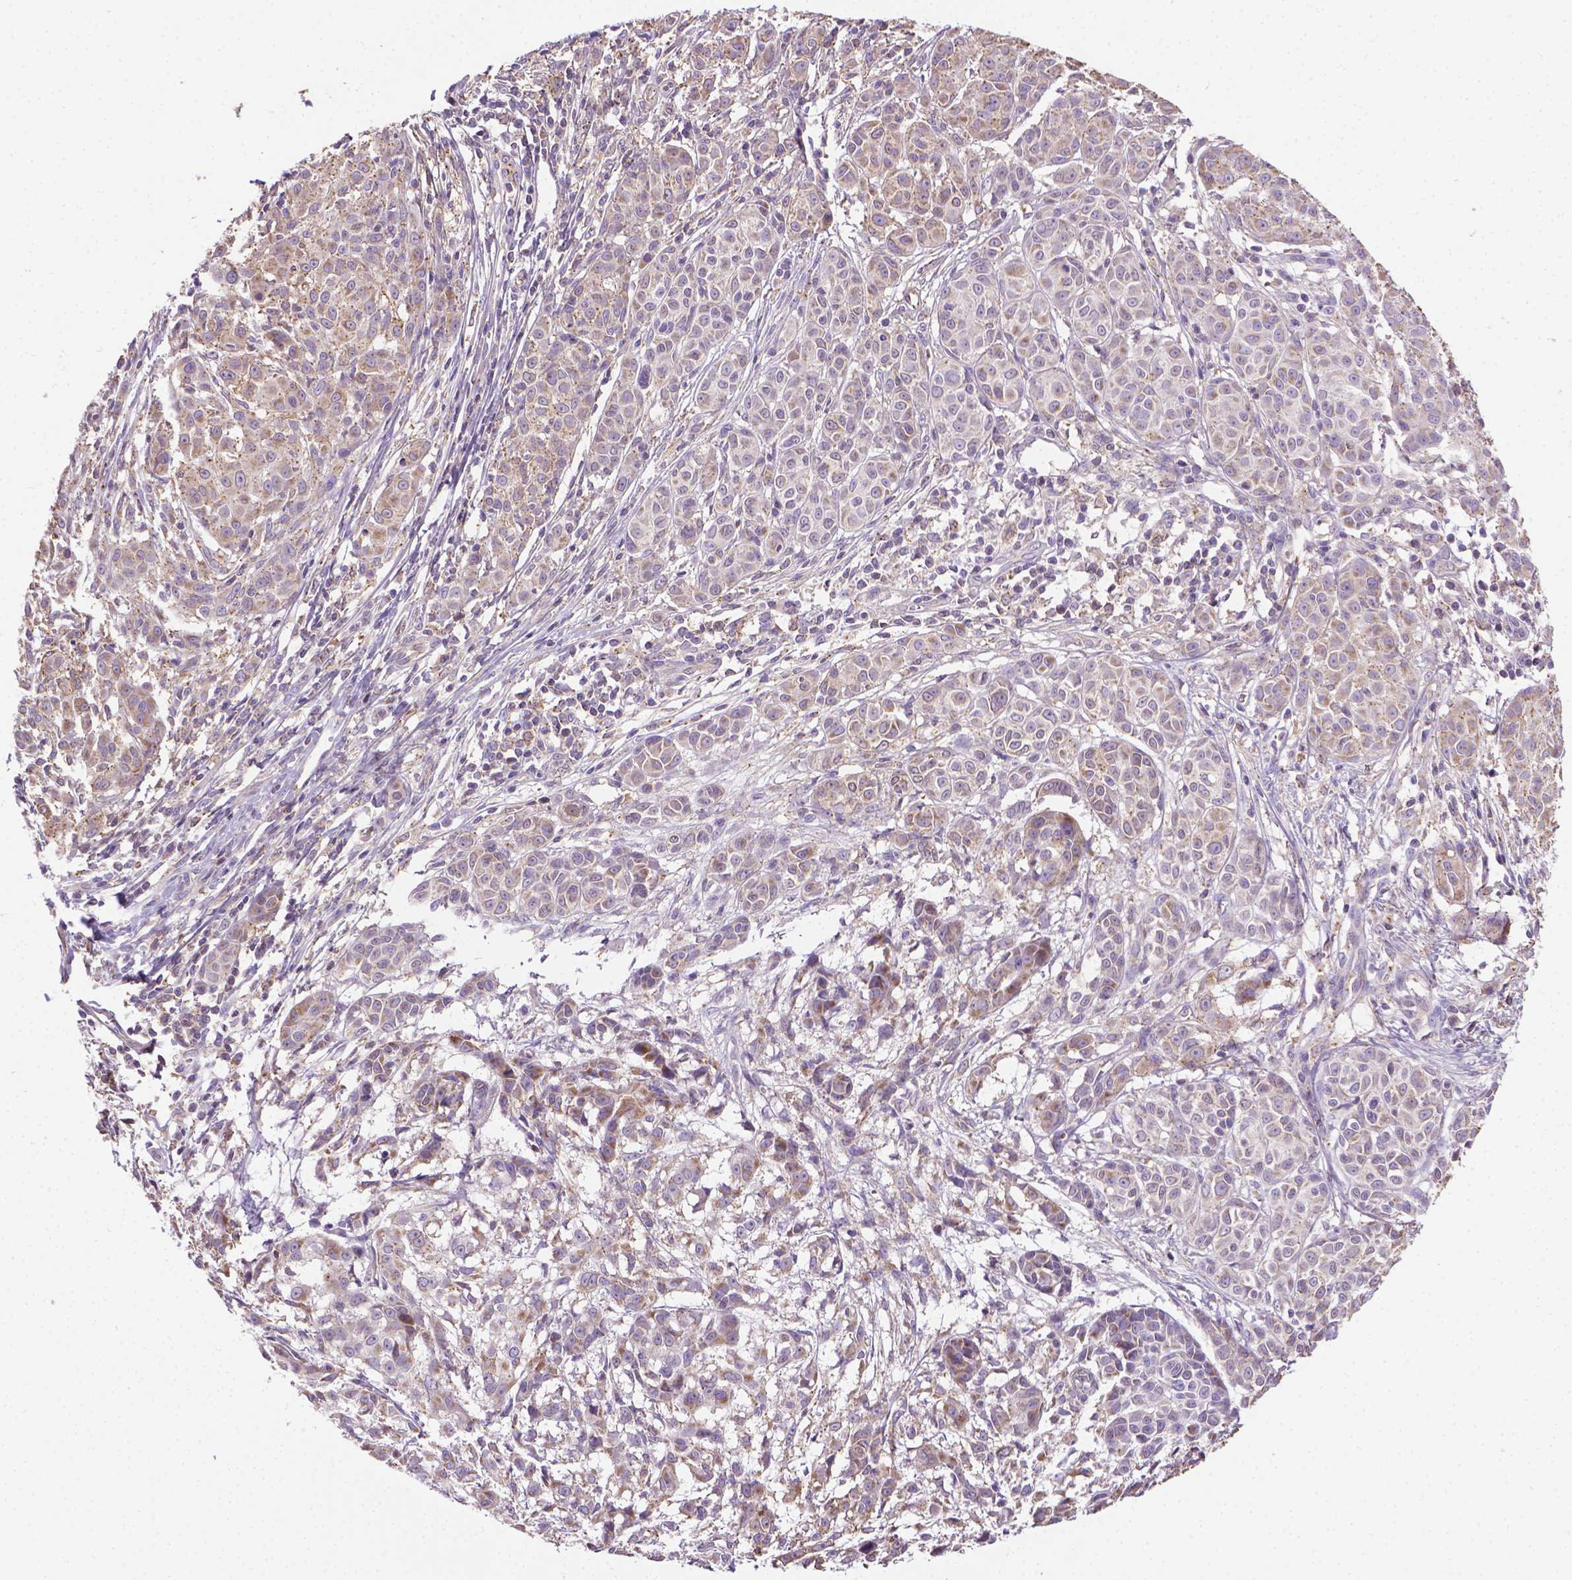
{"staining": {"intensity": "weak", "quantity": "25%-75%", "location": "cytoplasmic/membranous"}, "tissue": "melanoma", "cell_type": "Tumor cells", "image_type": "cancer", "snomed": [{"axis": "morphology", "description": "Malignant melanoma, NOS"}, {"axis": "topography", "description": "Skin"}], "caption": "IHC image of neoplastic tissue: human malignant melanoma stained using immunohistochemistry exhibits low levels of weak protein expression localized specifically in the cytoplasmic/membranous of tumor cells, appearing as a cytoplasmic/membranous brown color.", "gene": "SLC51B", "patient": {"sex": "male", "age": 48}}